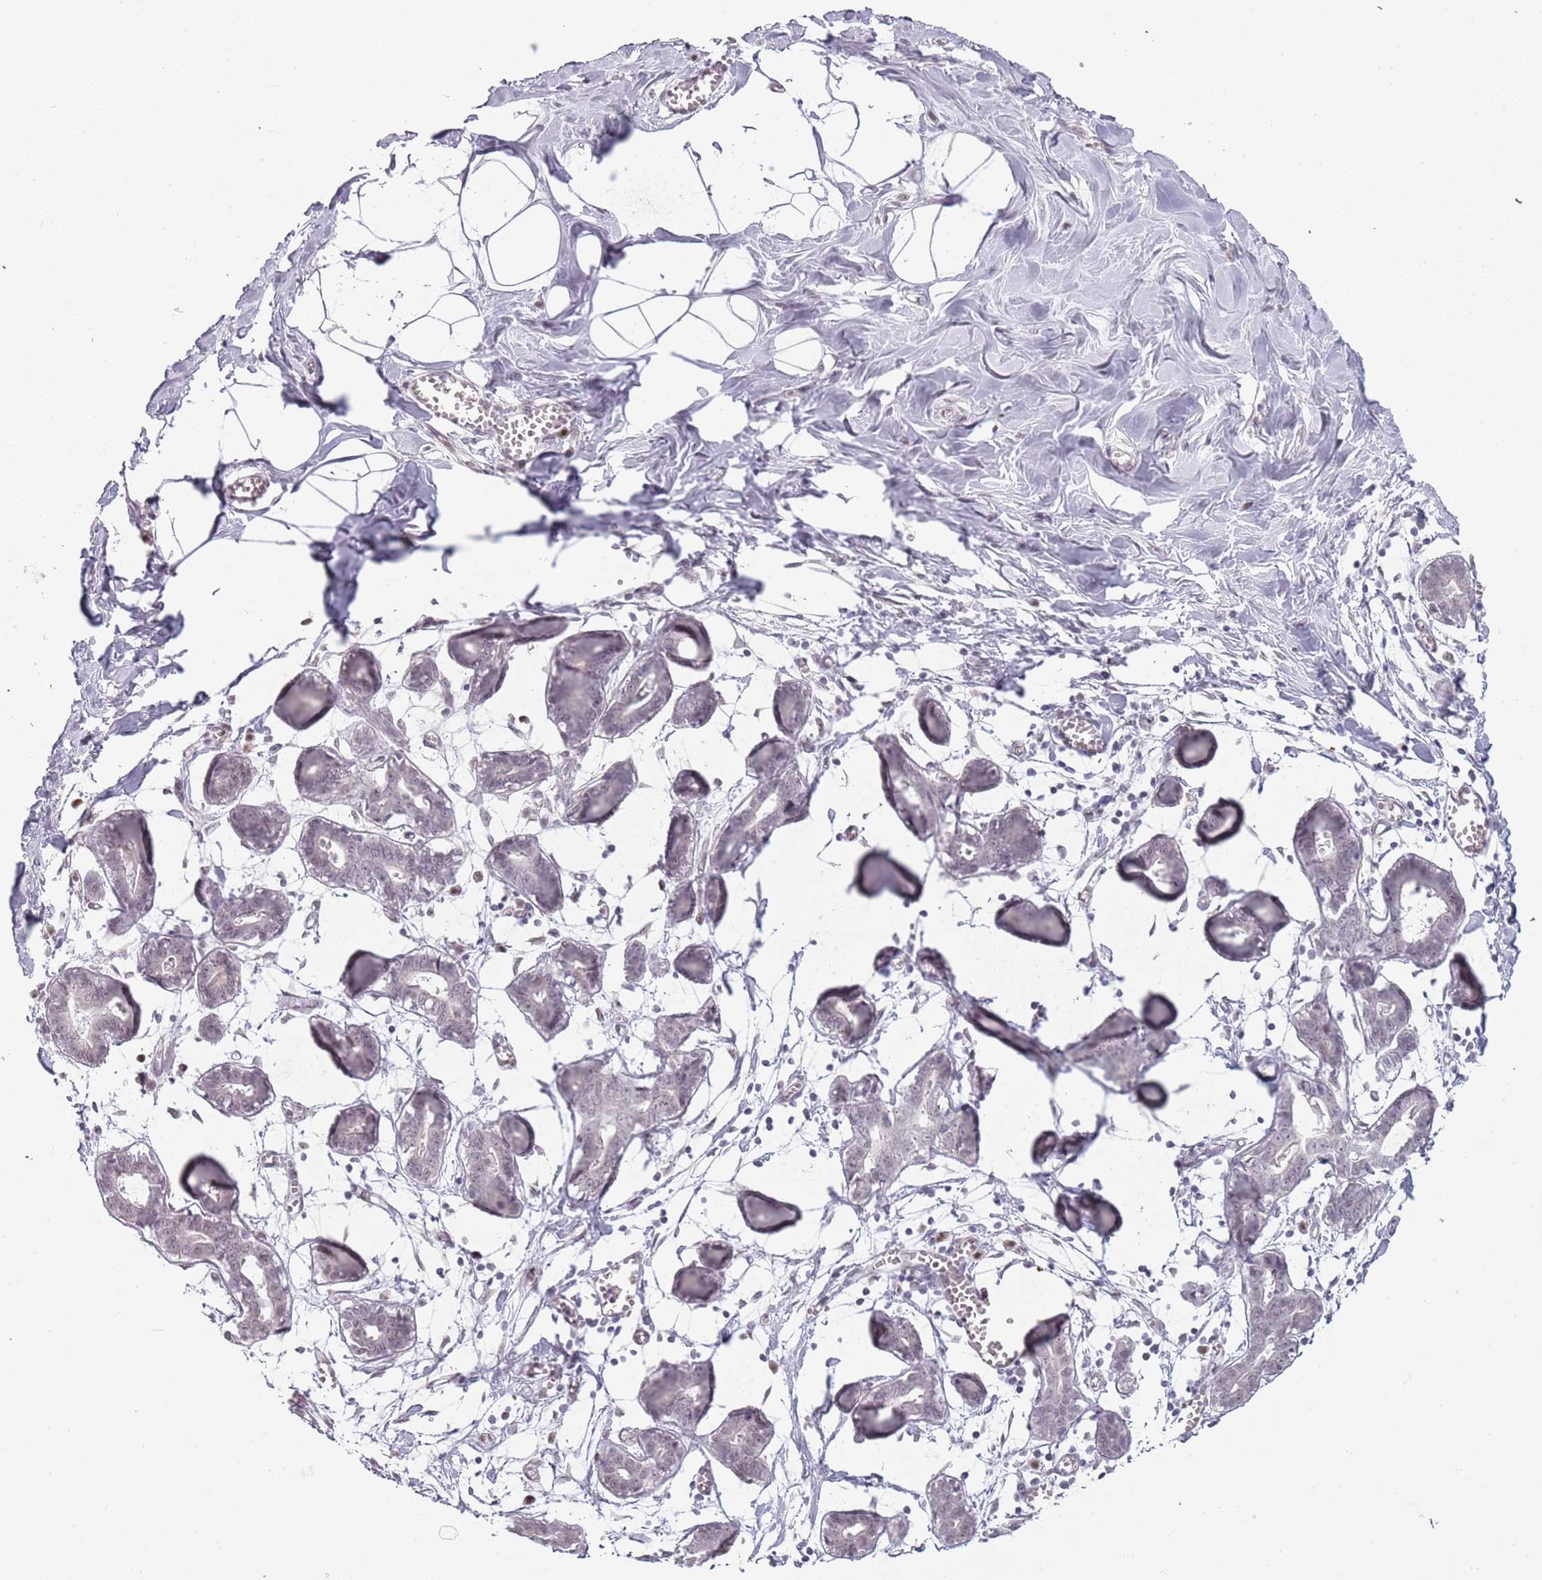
{"staining": {"intensity": "negative", "quantity": "none", "location": "none"}, "tissue": "breast", "cell_type": "Adipocytes", "image_type": "normal", "snomed": [{"axis": "morphology", "description": "Normal tissue, NOS"}, {"axis": "topography", "description": "Breast"}], "caption": "Immunohistochemistry of unremarkable breast exhibits no expression in adipocytes.", "gene": "REXO4", "patient": {"sex": "female", "age": 27}}